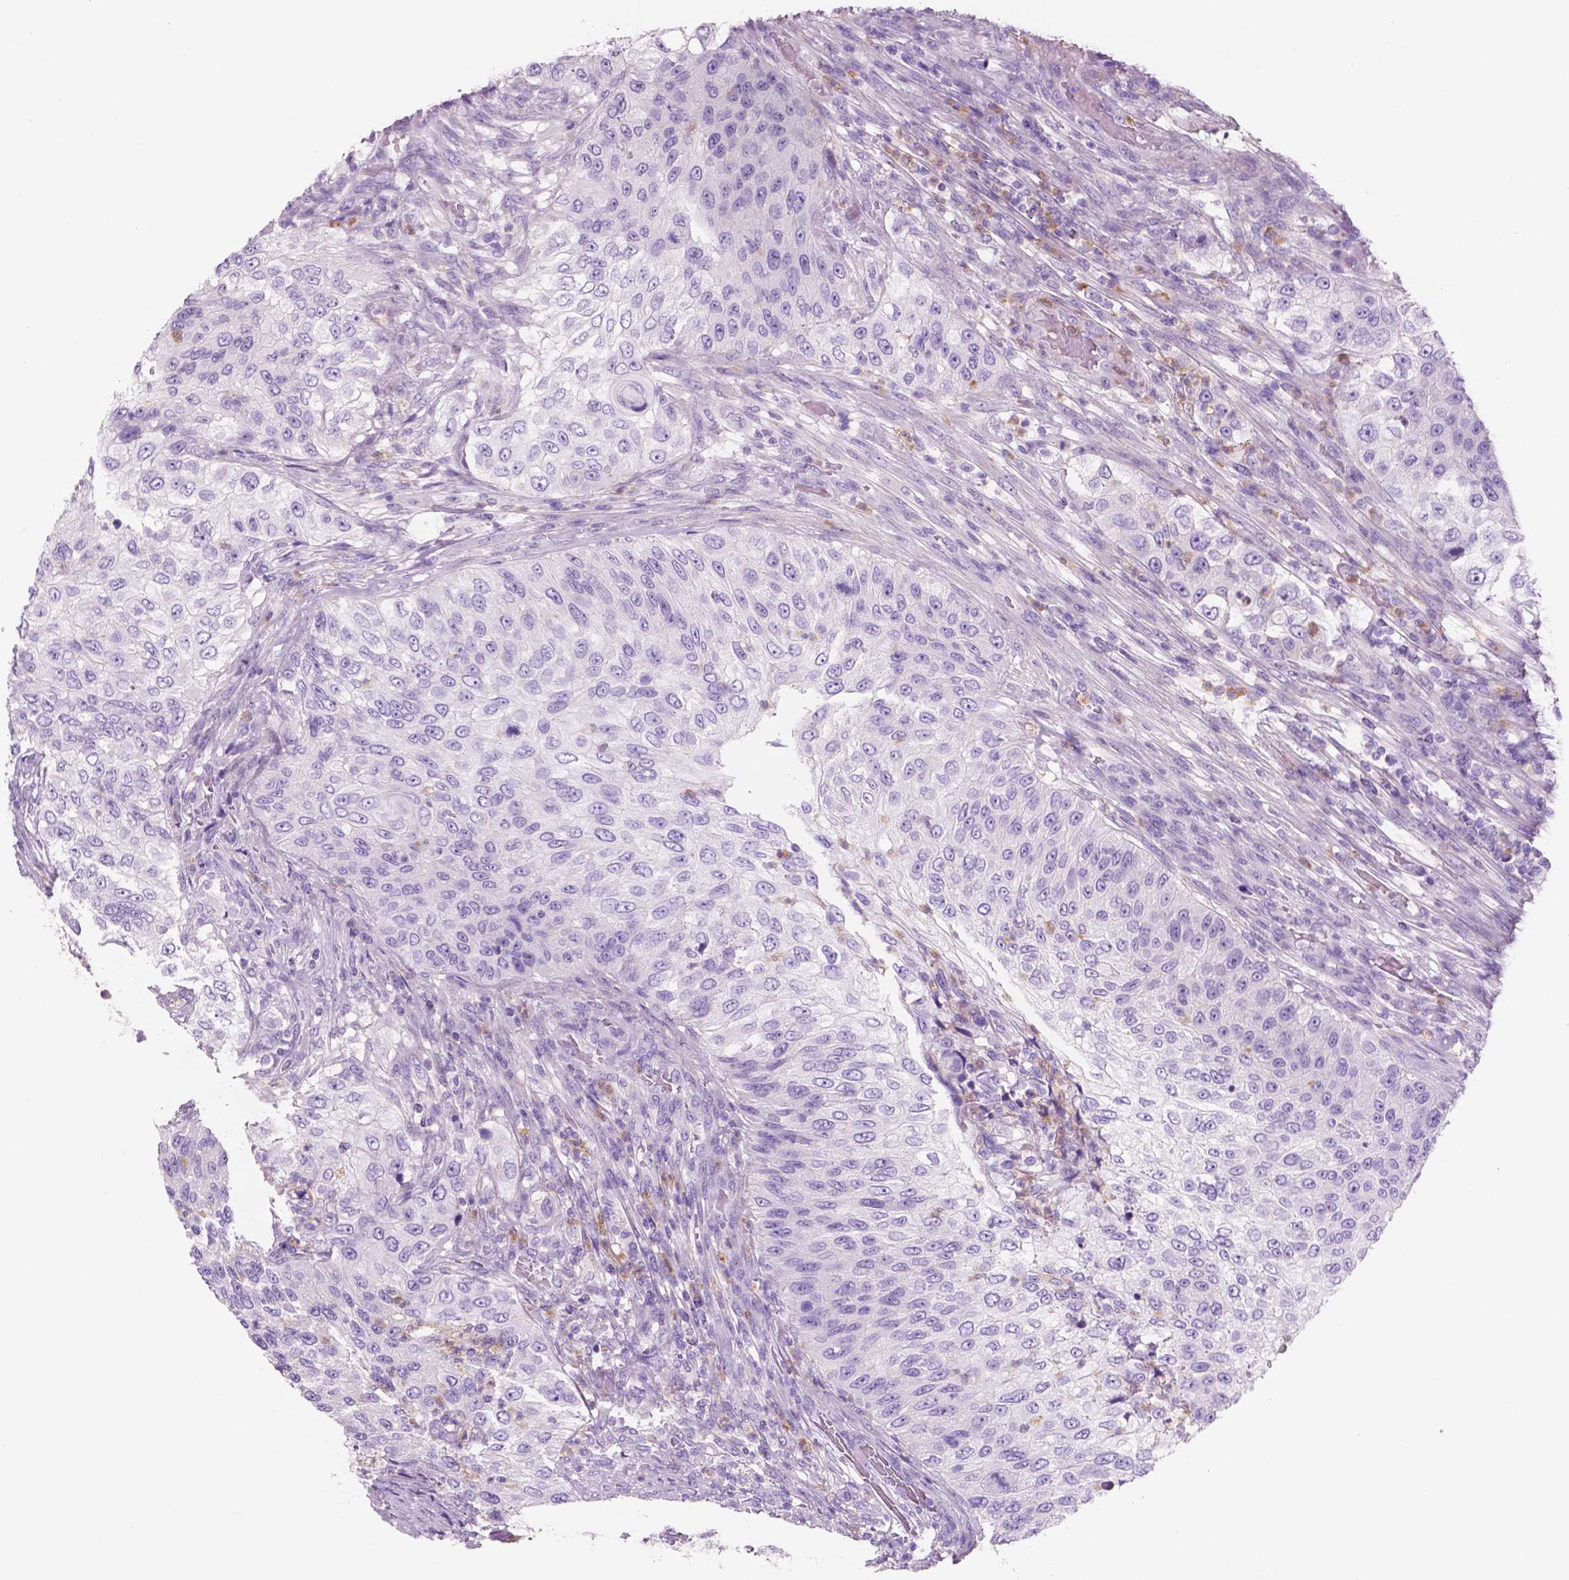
{"staining": {"intensity": "negative", "quantity": "none", "location": "none"}, "tissue": "urothelial cancer", "cell_type": "Tumor cells", "image_type": "cancer", "snomed": [{"axis": "morphology", "description": "Urothelial carcinoma, High grade"}, {"axis": "topography", "description": "Urinary bladder"}], "caption": "A high-resolution histopathology image shows immunohistochemistry staining of high-grade urothelial carcinoma, which reveals no significant expression in tumor cells. (IHC, brightfield microscopy, high magnification).", "gene": "CUZD1", "patient": {"sex": "female", "age": 60}}